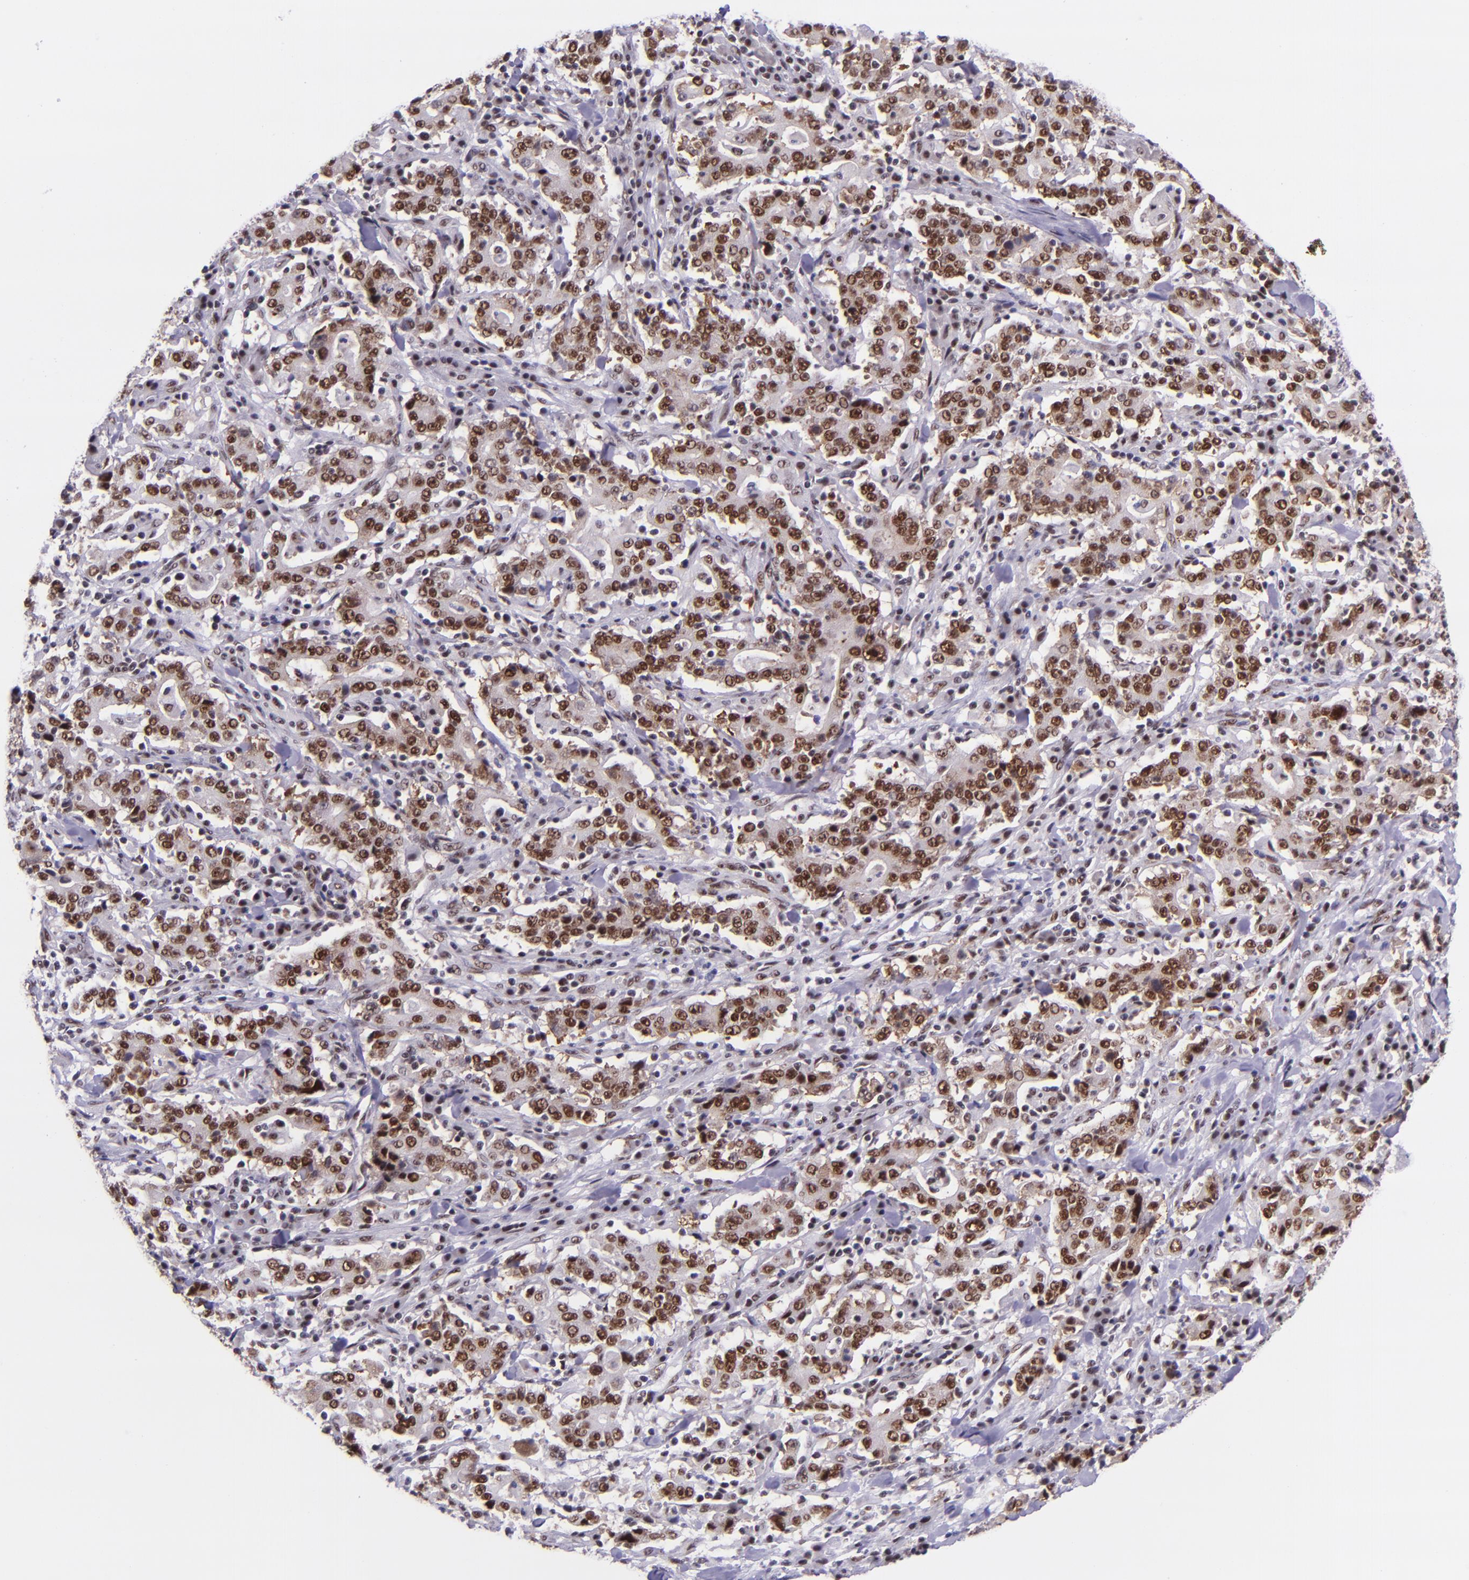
{"staining": {"intensity": "moderate", "quantity": ">75%", "location": "nuclear"}, "tissue": "stomach cancer", "cell_type": "Tumor cells", "image_type": "cancer", "snomed": [{"axis": "morphology", "description": "Normal tissue, NOS"}, {"axis": "morphology", "description": "Adenocarcinoma, NOS"}, {"axis": "topography", "description": "Stomach, upper"}, {"axis": "topography", "description": "Stomach"}], "caption": "A brown stain shows moderate nuclear positivity of a protein in human adenocarcinoma (stomach) tumor cells.", "gene": "GPKOW", "patient": {"sex": "male", "age": 59}}